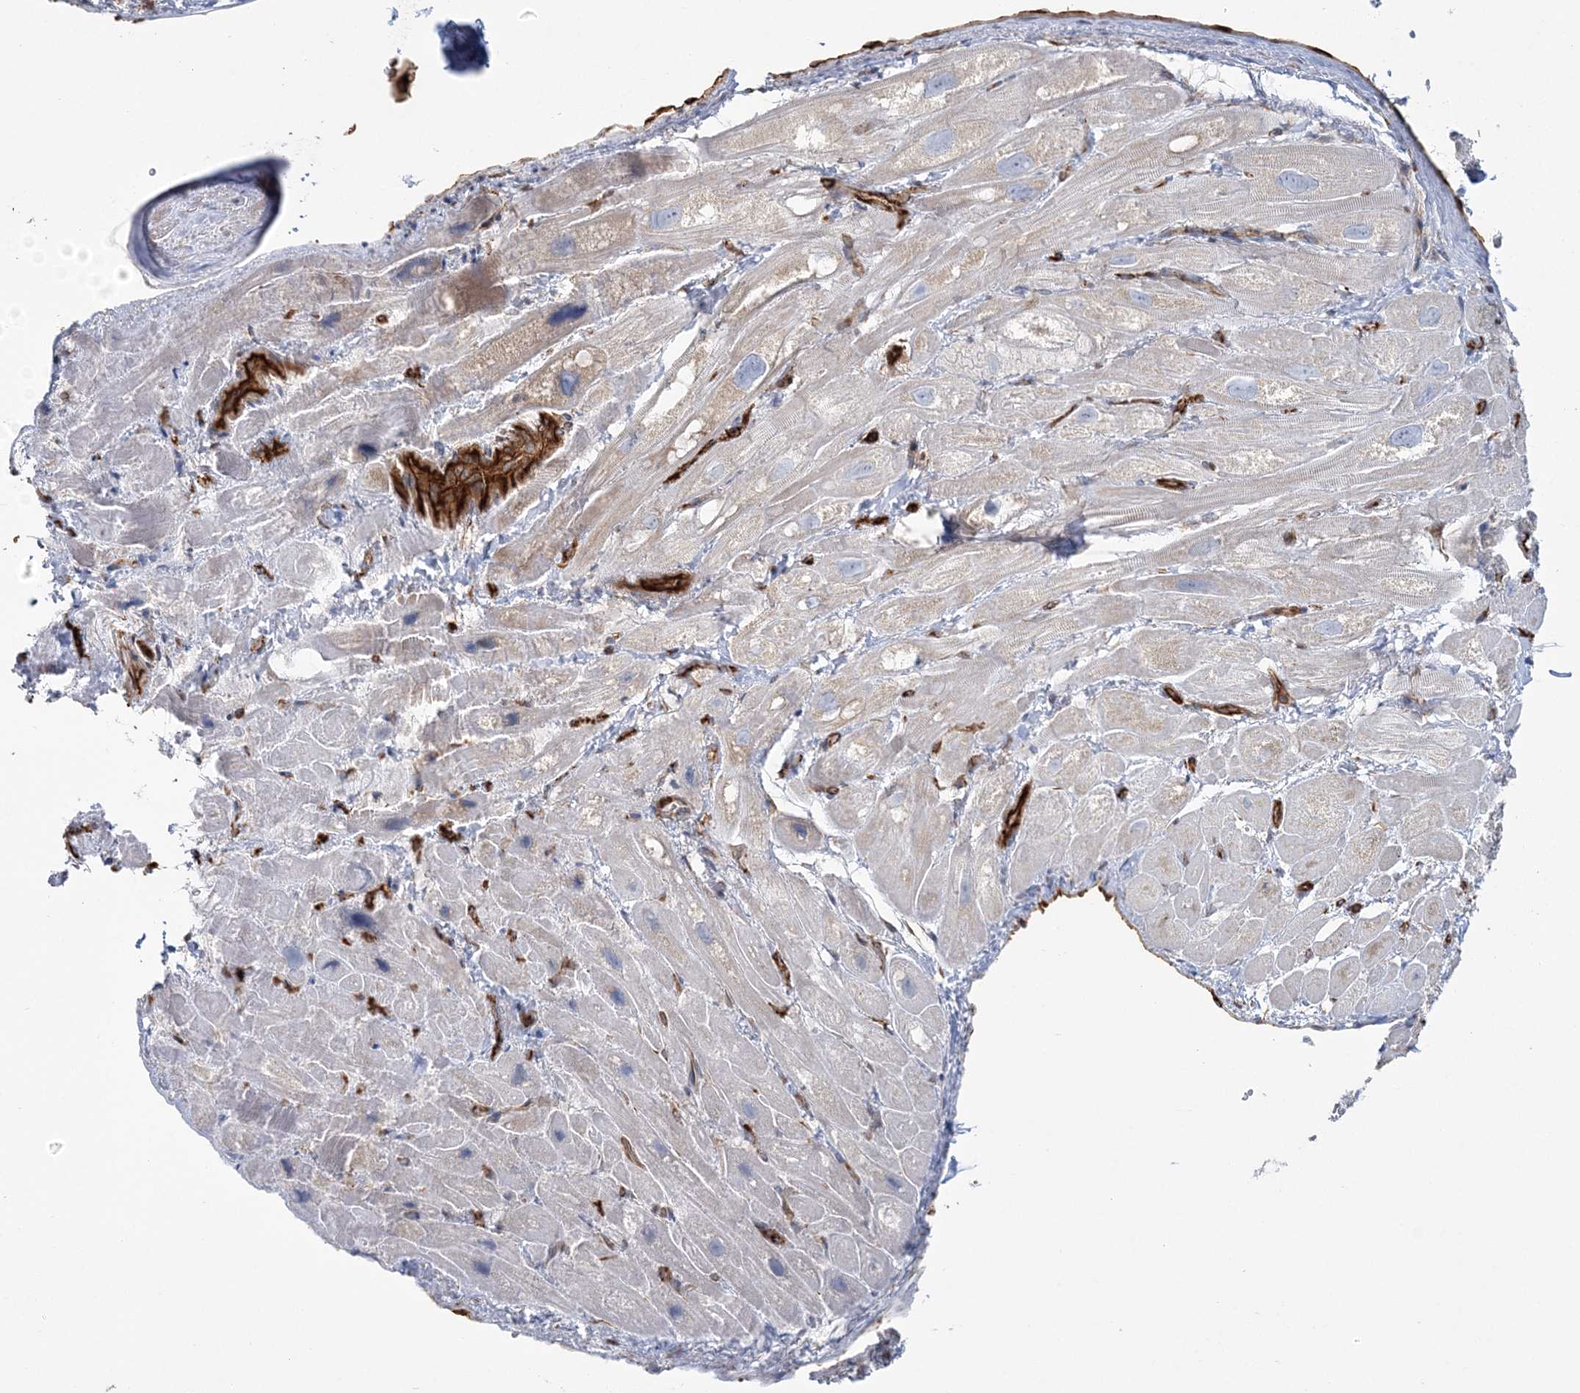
{"staining": {"intensity": "negative", "quantity": "none", "location": "none"}, "tissue": "heart muscle", "cell_type": "Cardiomyocytes", "image_type": "normal", "snomed": [{"axis": "morphology", "description": "Normal tissue, NOS"}, {"axis": "topography", "description": "Heart"}], "caption": "A high-resolution micrograph shows IHC staining of unremarkable heart muscle, which shows no significant staining in cardiomyocytes. (Brightfield microscopy of DAB (3,3'-diaminobenzidine) immunohistochemistry at high magnification).", "gene": "AFAP1L2", "patient": {"sex": "male", "age": 49}}